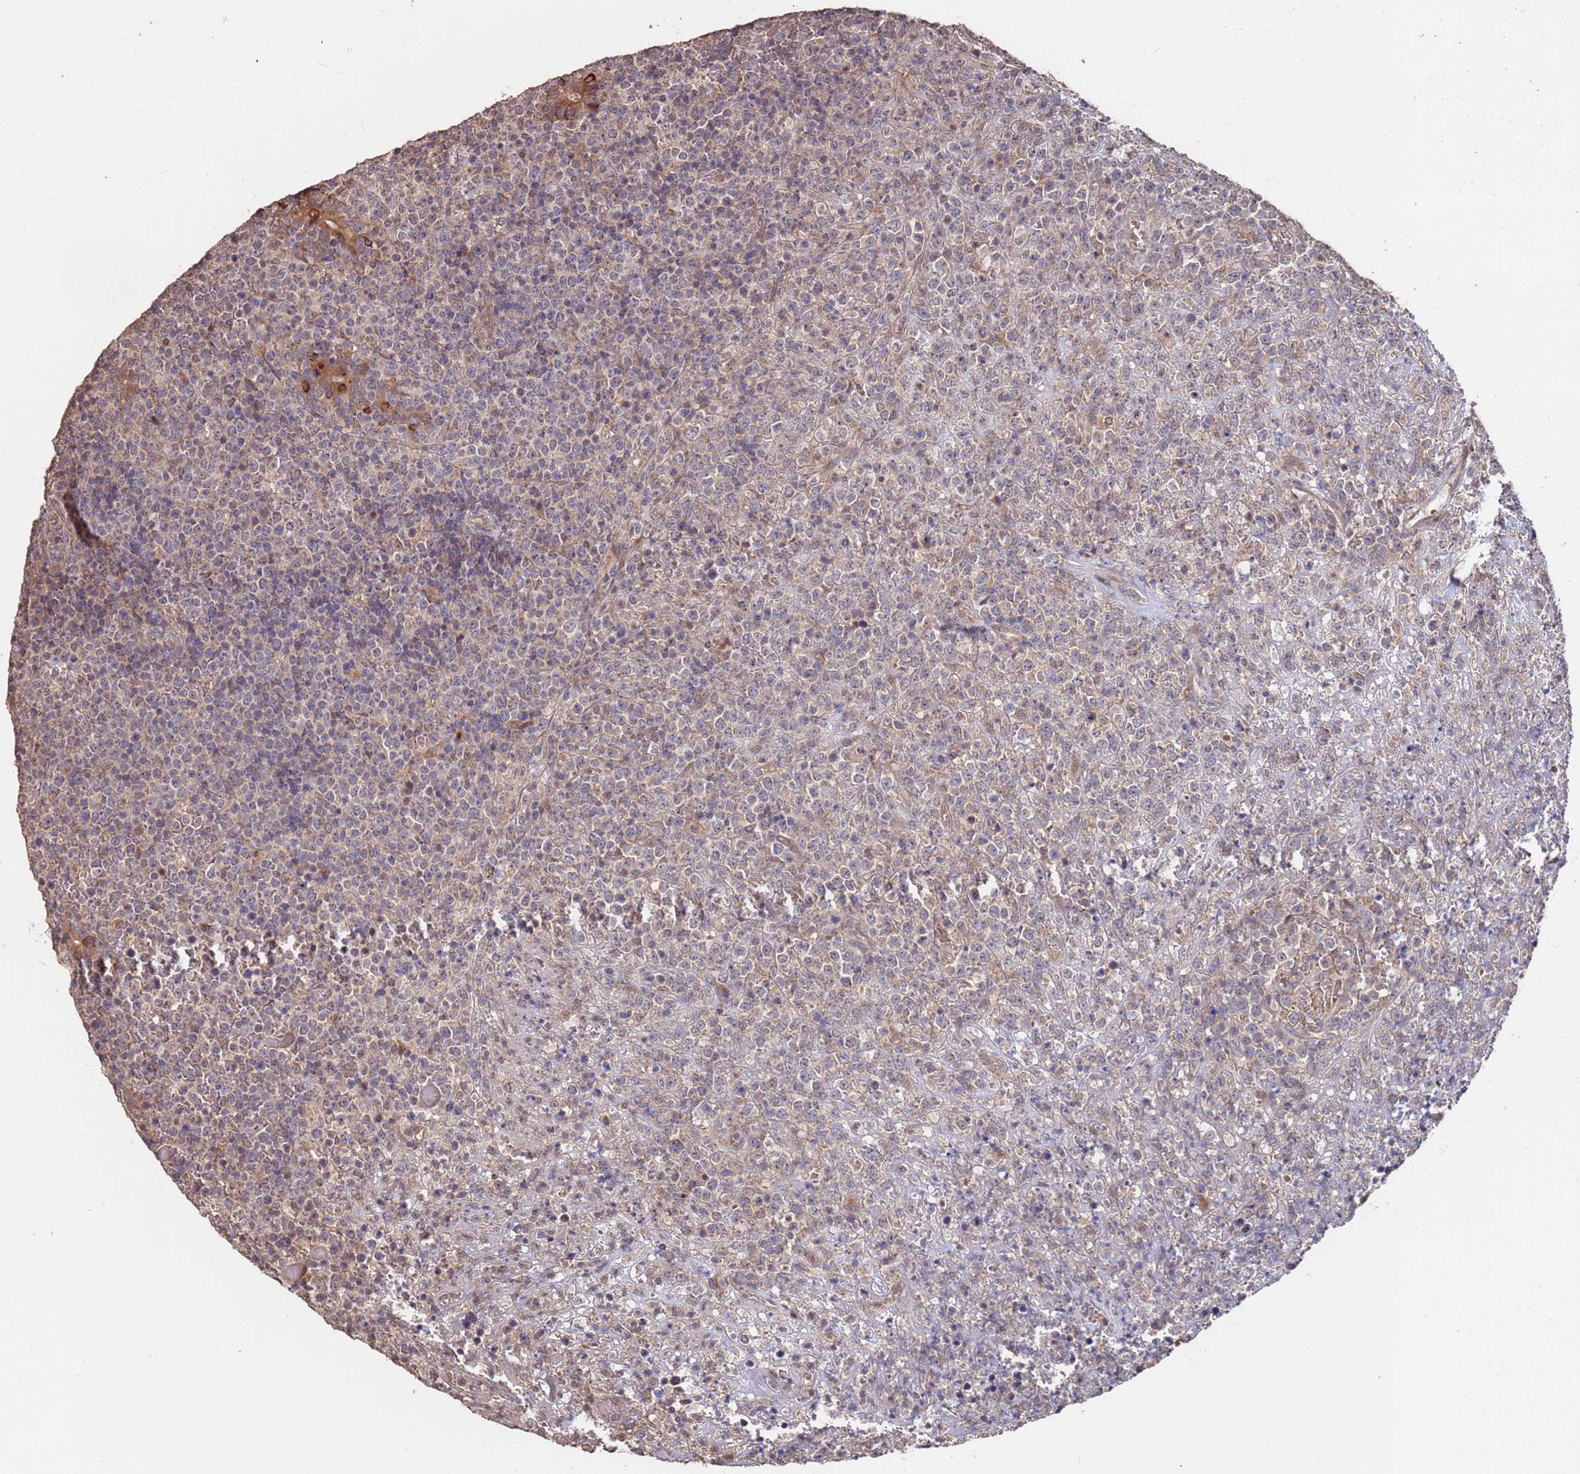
{"staining": {"intensity": "weak", "quantity": "<25%", "location": "cytoplasmic/membranous"}, "tissue": "lymphoma", "cell_type": "Tumor cells", "image_type": "cancer", "snomed": [{"axis": "morphology", "description": "Malignant lymphoma, non-Hodgkin's type, High grade"}, {"axis": "topography", "description": "Colon"}], "caption": "There is no significant positivity in tumor cells of high-grade malignant lymphoma, non-Hodgkin's type.", "gene": "PRR7", "patient": {"sex": "female", "age": 53}}